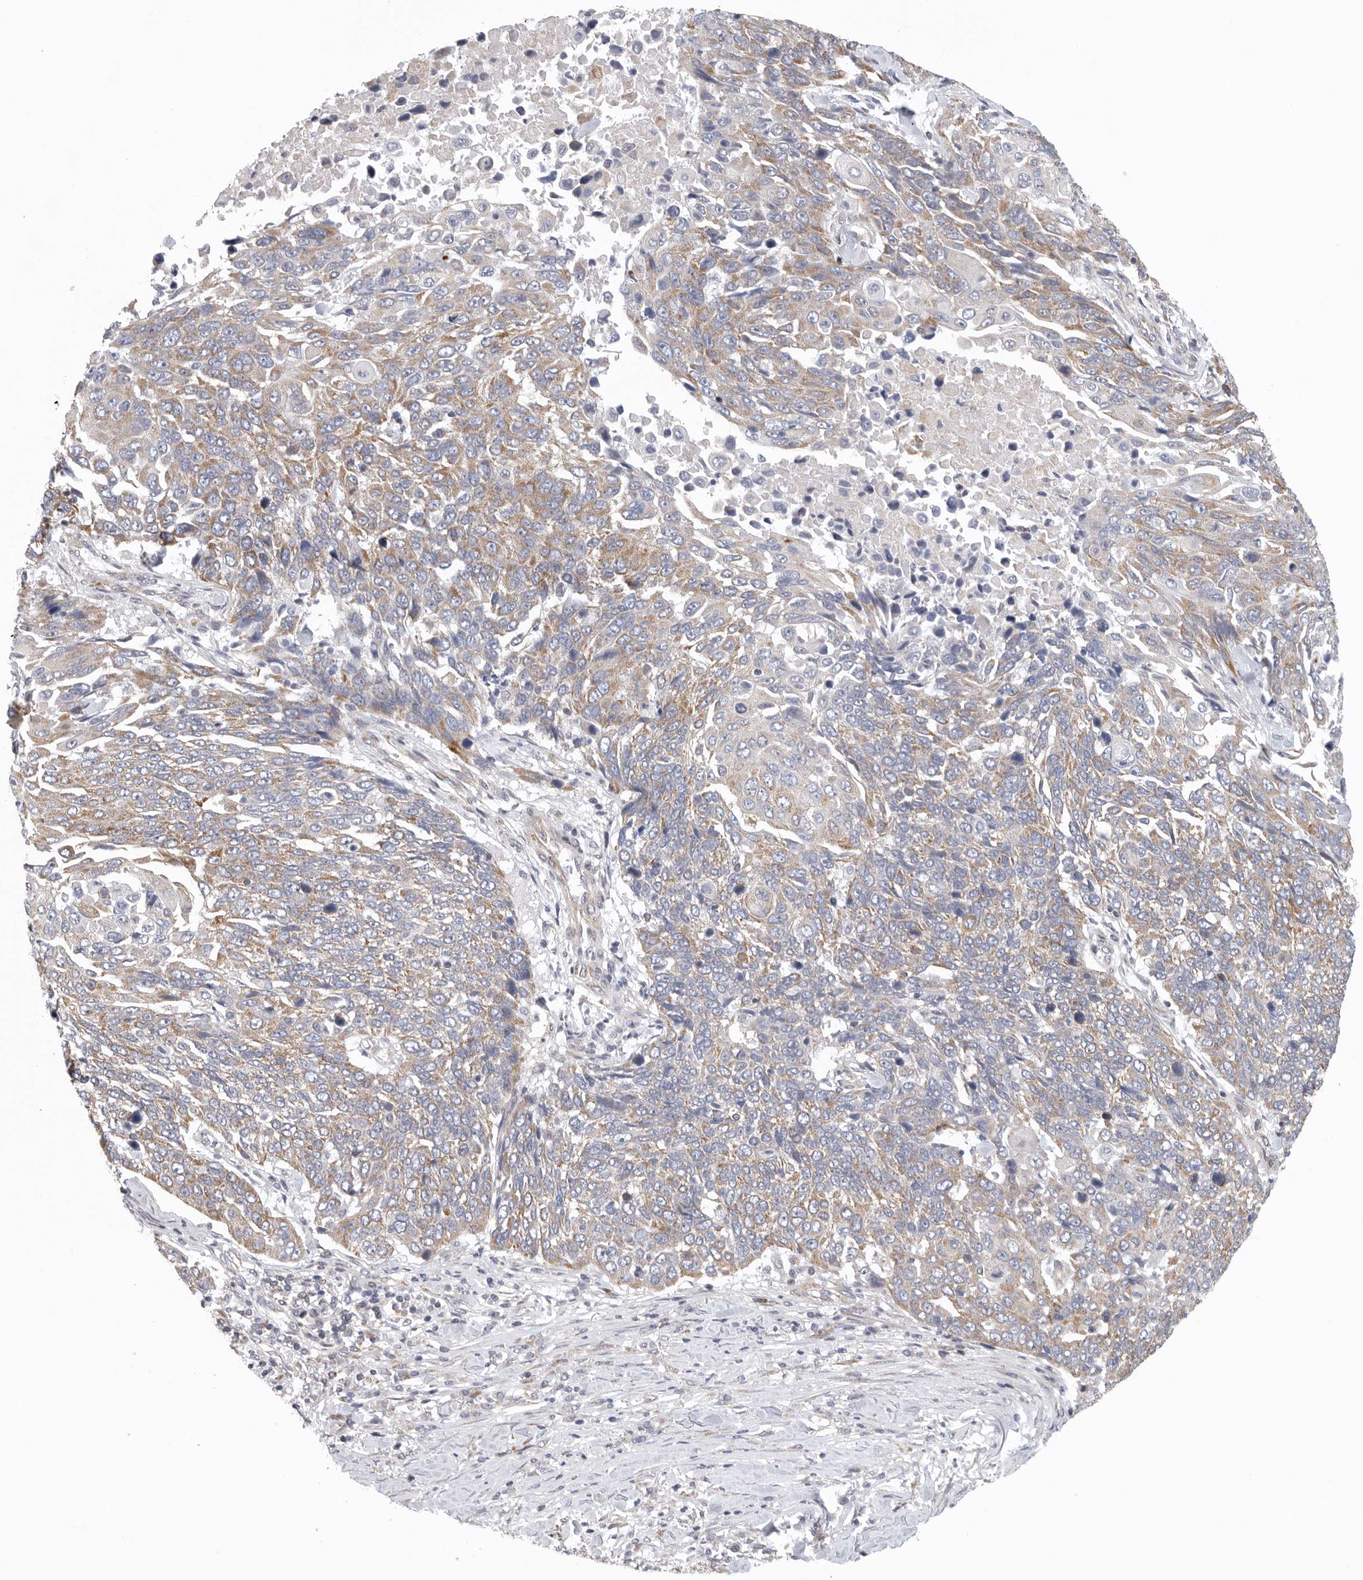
{"staining": {"intensity": "weak", "quantity": "25%-75%", "location": "cytoplasmic/membranous"}, "tissue": "lung cancer", "cell_type": "Tumor cells", "image_type": "cancer", "snomed": [{"axis": "morphology", "description": "Squamous cell carcinoma, NOS"}, {"axis": "topography", "description": "Lung"}], "caption": "Human squamous cell carcinoma (lung) stained for a protein (brown) exhibits weak cytoplasmic/membranous positive staining in about 25%-75% of tumor cells.", "gene": "FKBP8", "patient": {"sex": "male", "age": 66}}